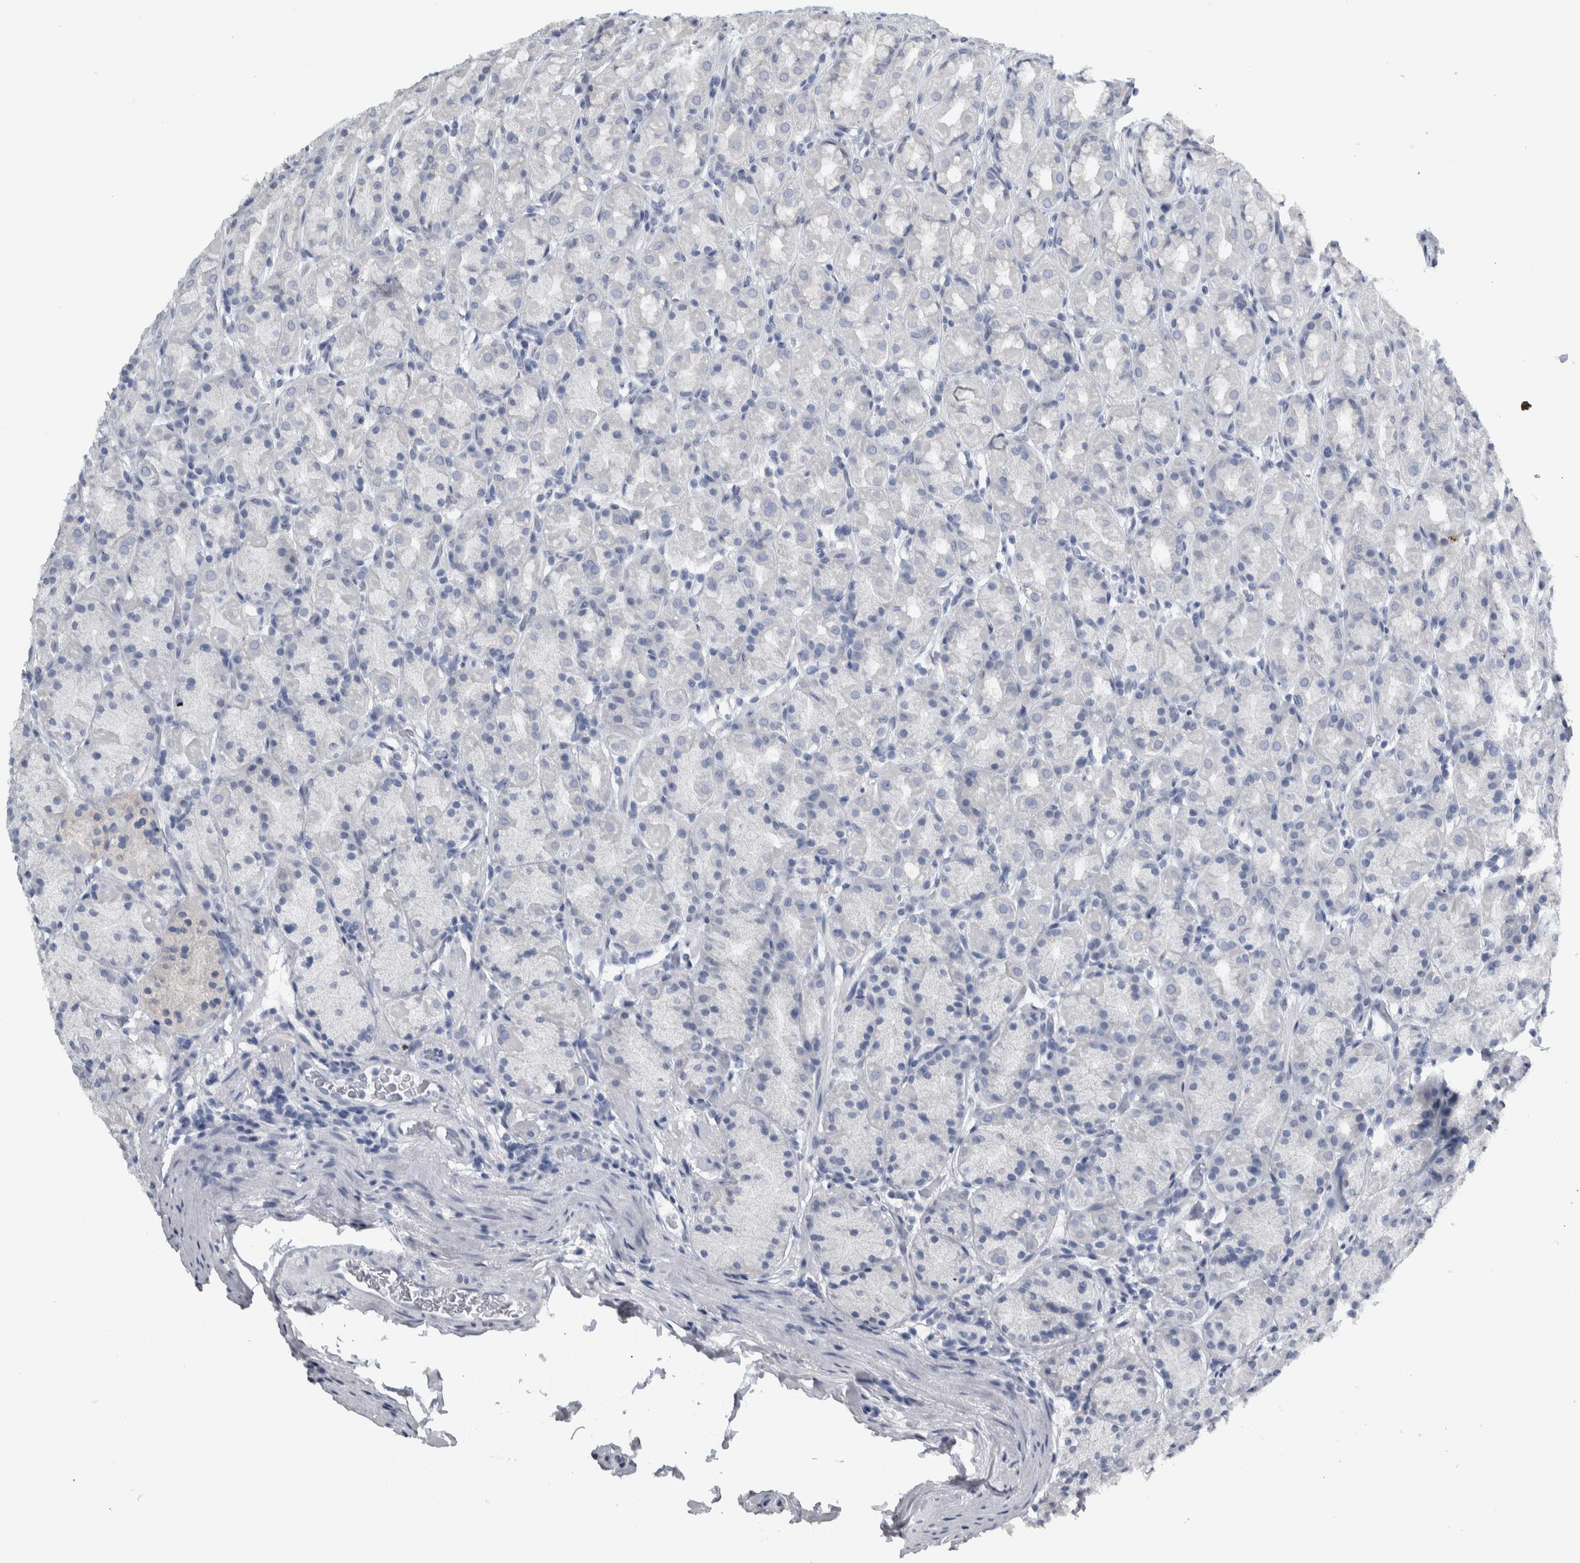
{"staining": {"intensity": "negative", "quantity": "none", "location": "none"}, "tissue": "stomach", "cell_type": "Glandular cells", "image_type": "normal", "snomed": [{"axis": "morphology", "description": "Normal tissue, NOS"}, {"axis": "topography", "description": "Stomach, upper"}], "caption": "This is an immunohistochemistry image of normal stomach. There is no expression in glandular cells.", "gene": "CDH17", "patient": {"sex": "male", "age": 68}}